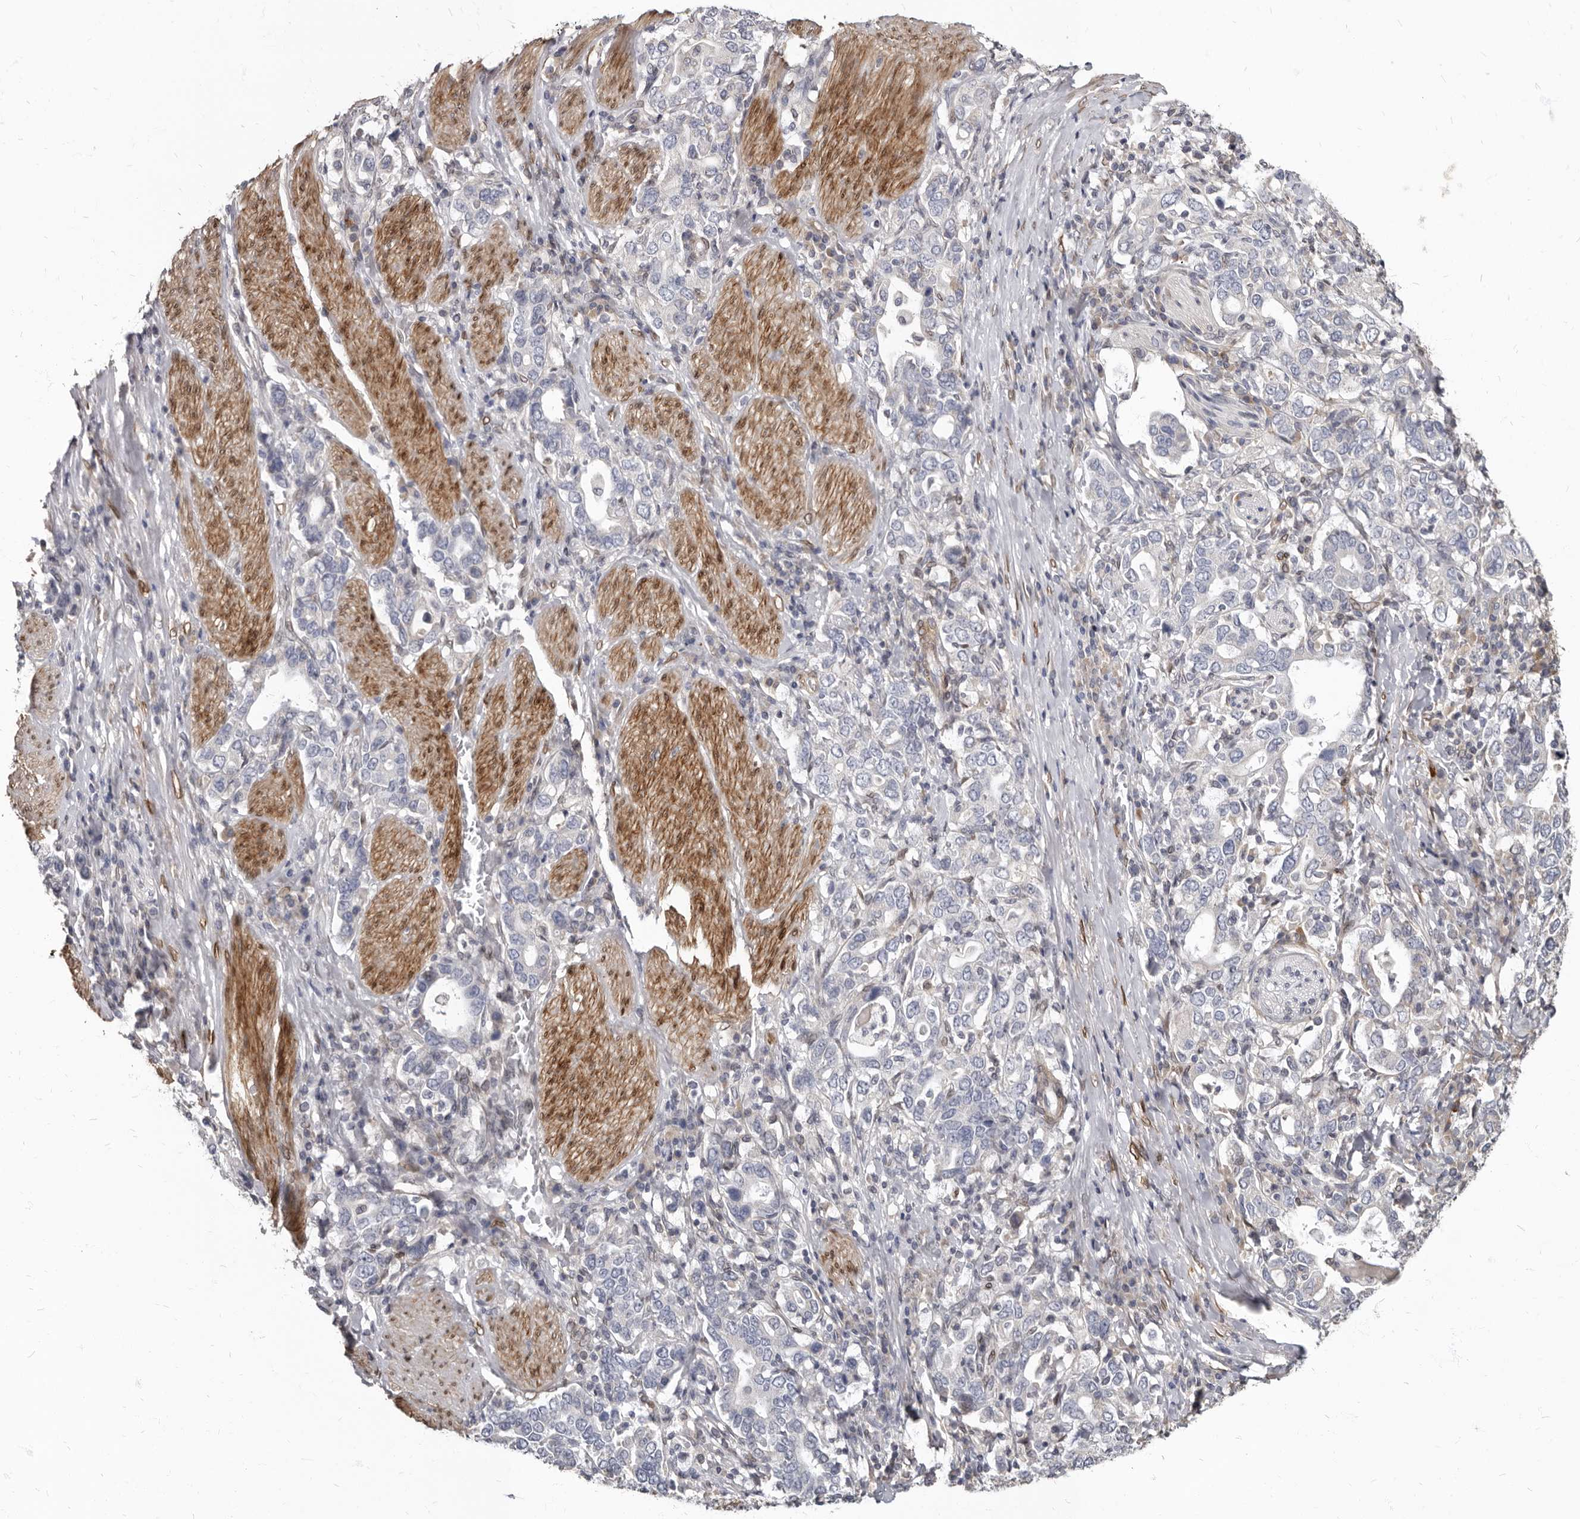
{"staining": {"intensity": "negative", "quantity": "none", "location": "none"}, "tissue": "stomach cancer", "cell_type": "Tumor cells", "image_type": "cancer", "snomed": [{"axis": "morphology", "description": "Adenocarcinoma, NOS"}, {"axis": "topography", "description": "Stomach, upper"}], "caption": "Tumor cells show no significant staining in adenocarcinoma (stomach). (Brightfield microscopy of DAB IHC at high magnification).", "gene": "MRGPRF", "patient": {"sex": "male", "age": 62}}